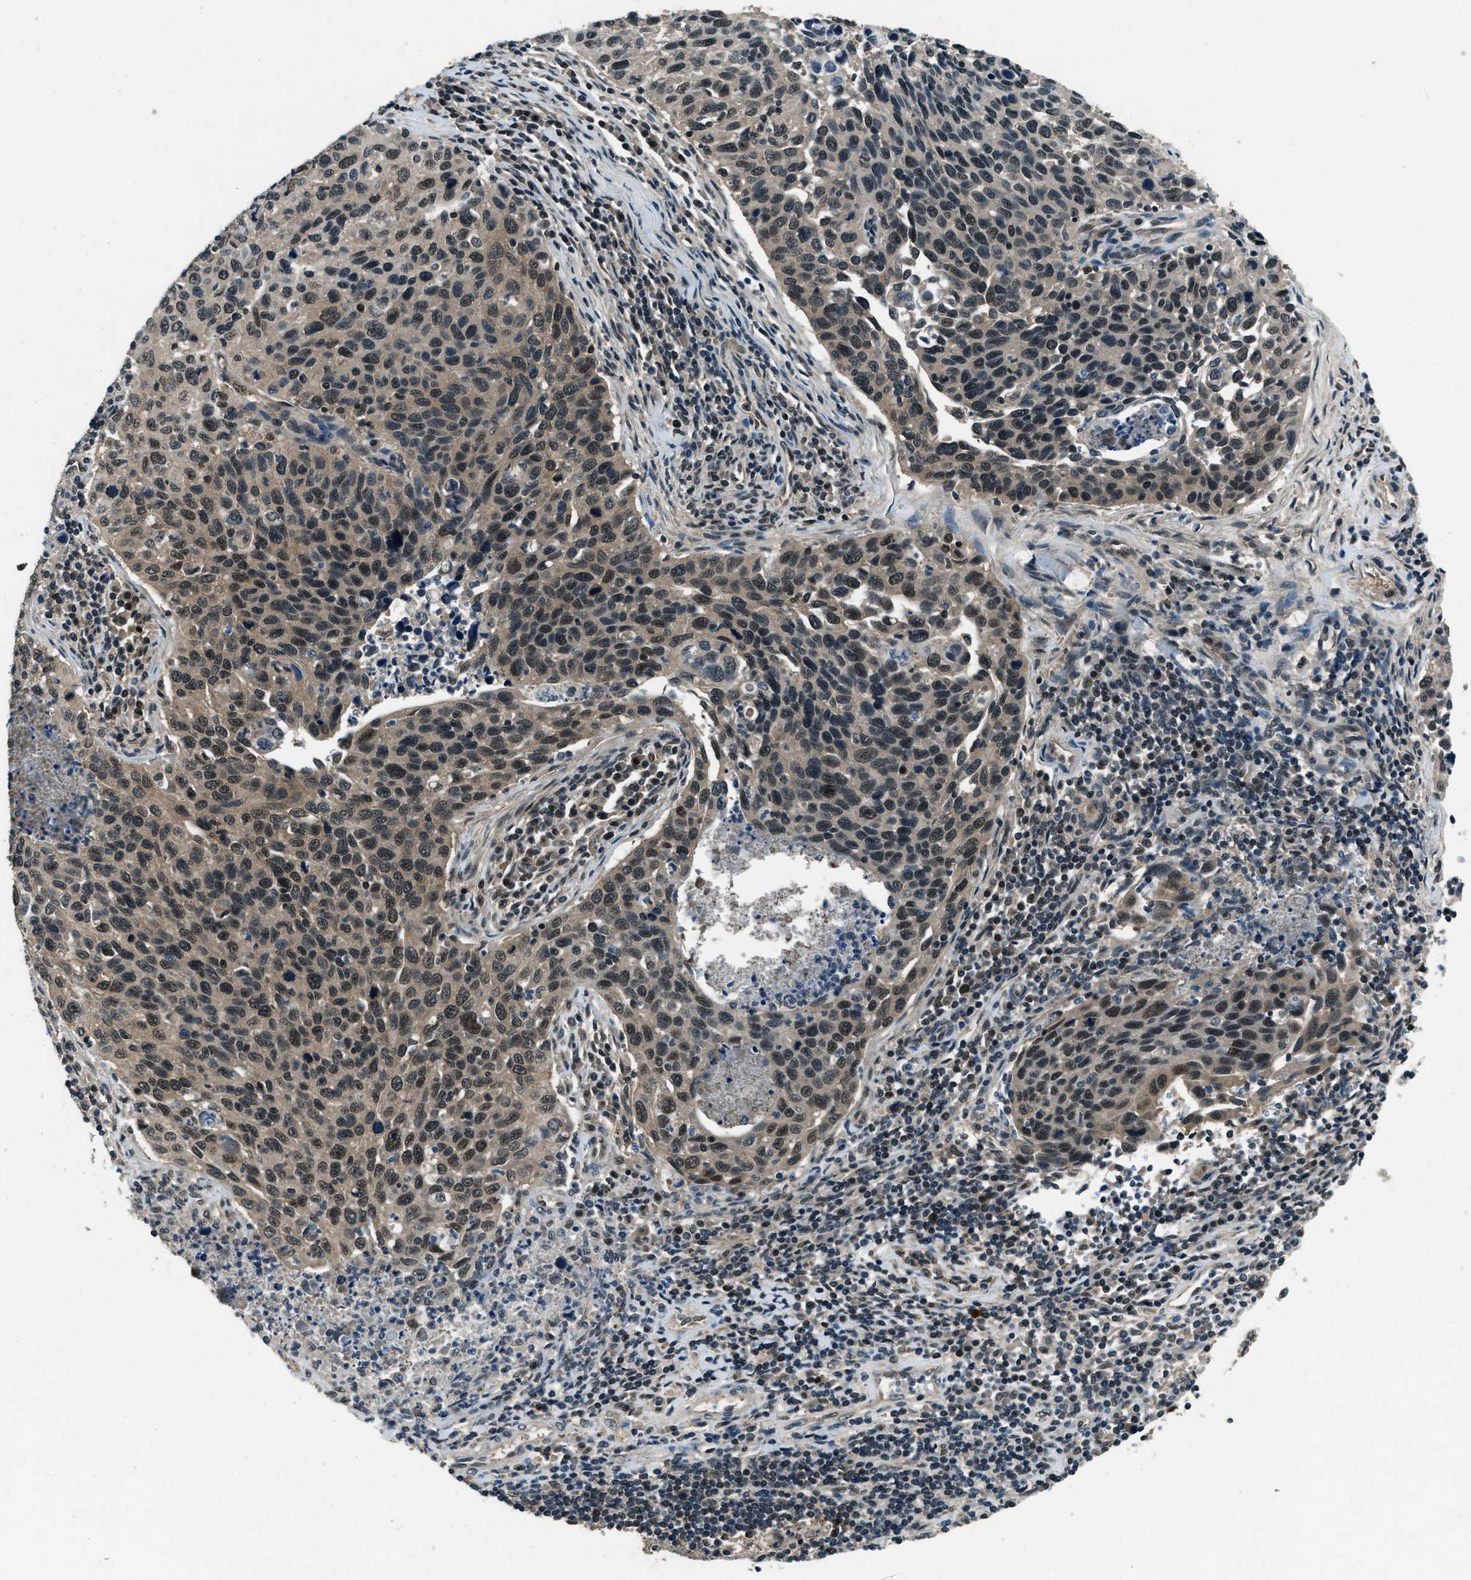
{"staining": {"intensity": "moderate", "quantity": ">75%", "location": "cytoplasmic/membranous,nuclear"}, "tissue": "cervical cancer", "cell_type": "Tumor cells", "image_type": "cancer", "snomed": [{"axis": "morphology", "description": "Squamous cell carcinoma, NOS"}, {"axis": "topography", "description": "Cervix"}], "caption": "There is medium levels of moderate cytoplasmic/membranous and nuclear expression in tumor cells of cervical cancer (squamous cell carcinoma), as demonstrated by immunohistochemical staining (brown color).", "gene": "NUDCD3", "patient": {"sex": "female", "age": 53}}